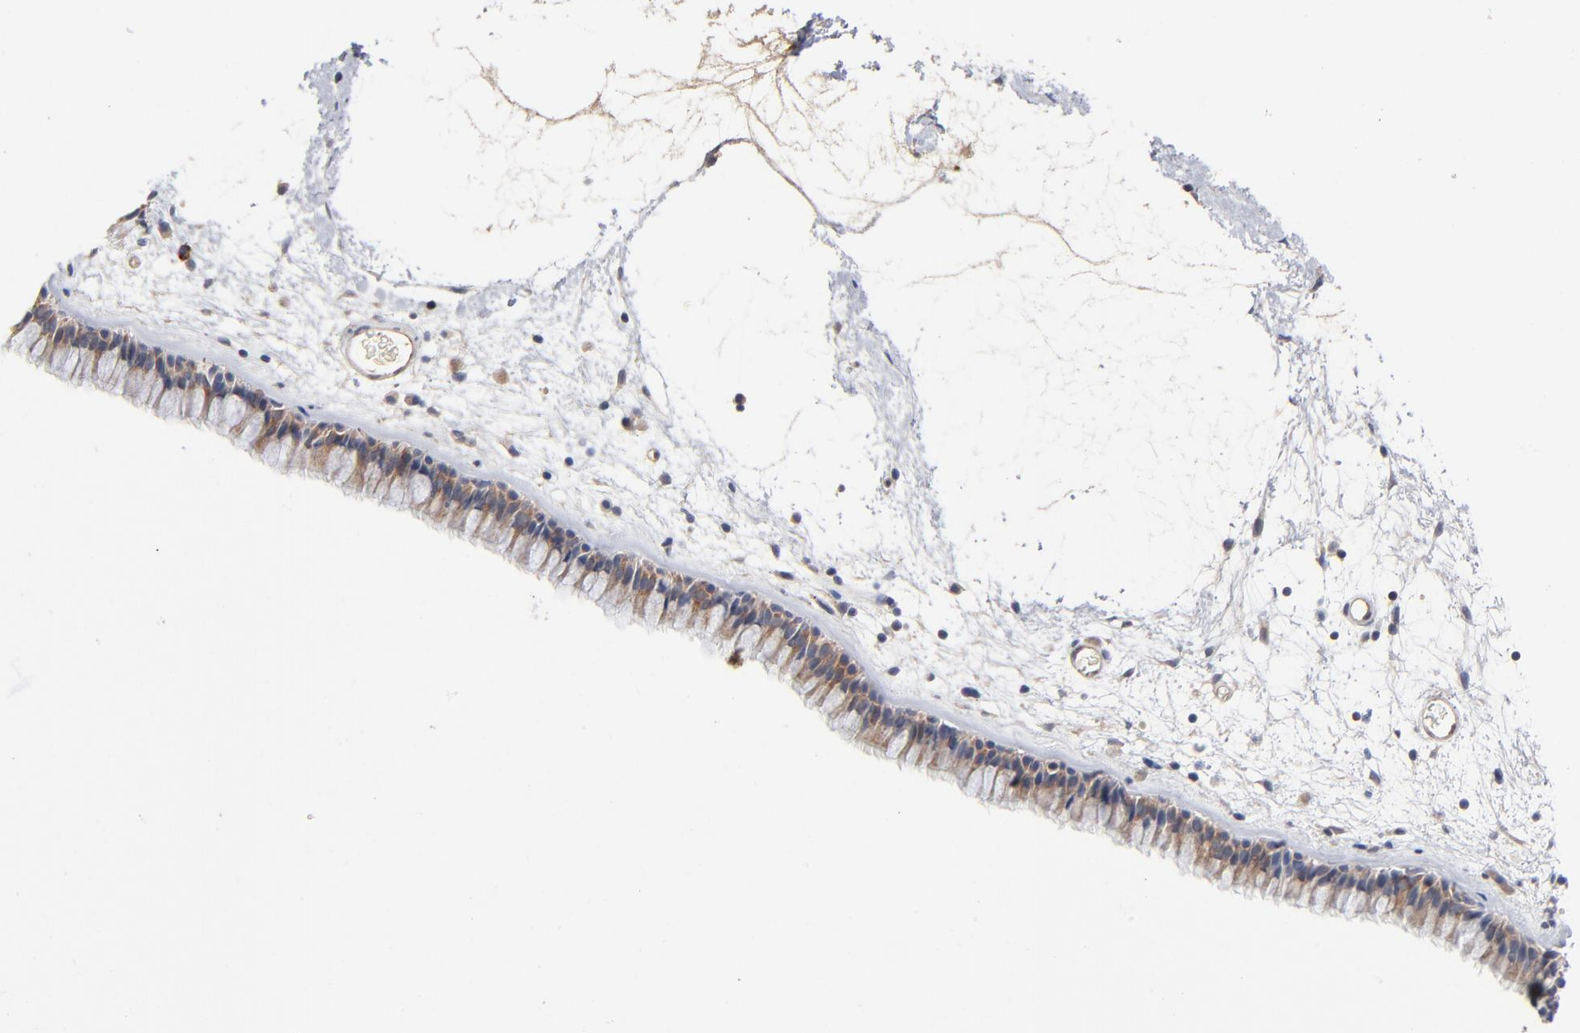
{"staining": {"intensity": "moderate", "quantity": ">75%", "location": "cytoplasmic/membranous"}, "tissue": "nasopharynx", "cell_type": "Respiratory epithelial cells", "image_type": "normal", "snomed": [{"axis": "morphology", "description": "Normal tissue, NOS"}, {"axis": "morphology", "description": "Inflammation, NOS"}, {"axis": "topography", "description": "Nasopharynx"}], "caption": "Moderate cytoplasmic/membranous expression for a protein is present in approximately >75% of respiratory epithelial cells of benign nasopharynx using immunohistochemistry.", "gene": "ABLIM3", "patient": {"sex": "male", "age": 48}}